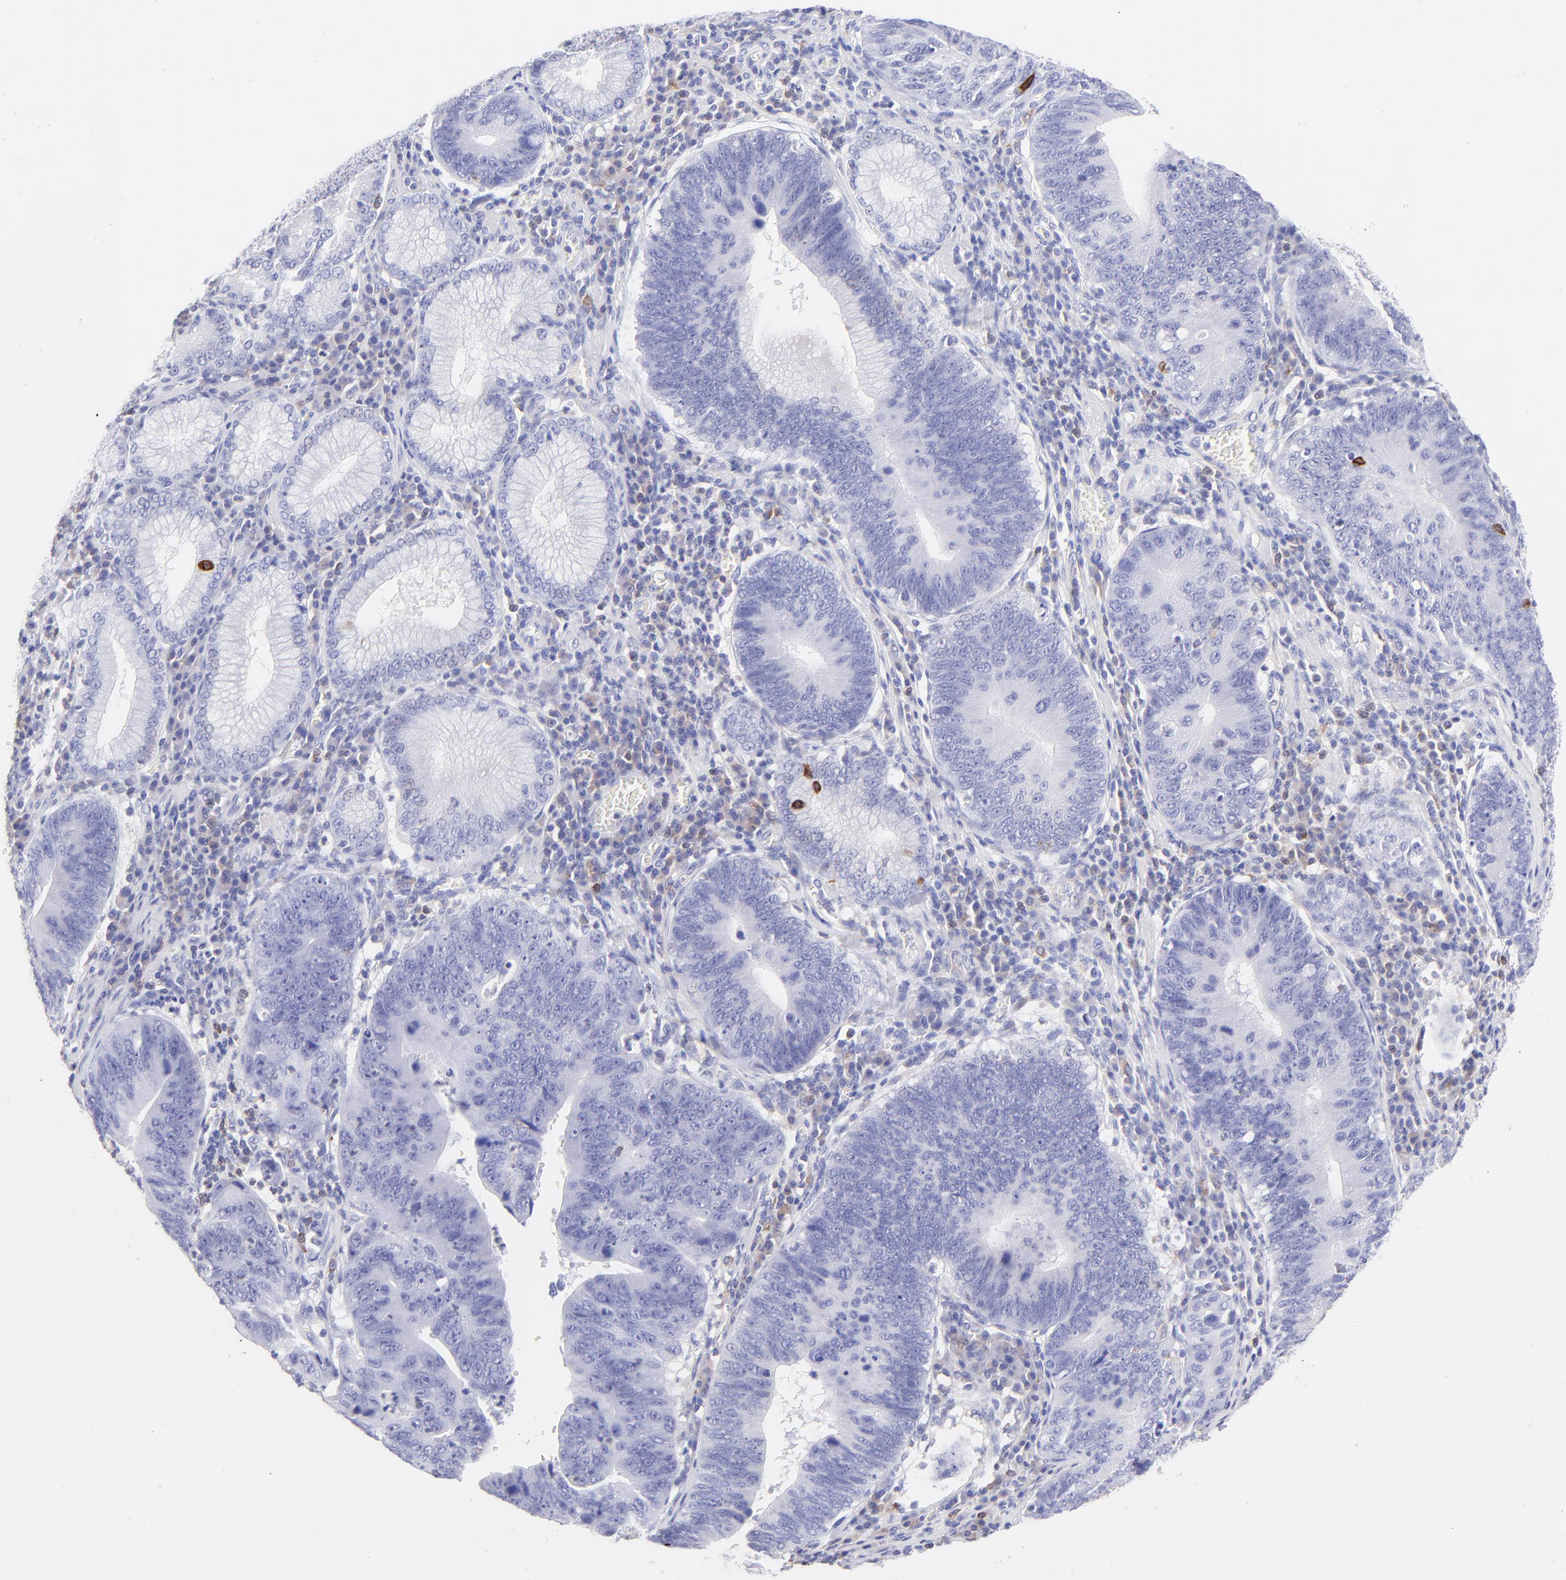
{"staining": {"intensity": "negative", "quantity": "none", "location": "none"}, "tissue": "stomach cancer", "cell_type": "Tumor cells", "image_type": "cancer", "snomed": [{"axis": "morphology", "description": "Adenocarcinoma, NOS"}, {"axis": "topography", "description": "Stomach"}], "caption": "This image is of stomach adenocarcinoma stained with immunohistochemistry (IHC) to label a protein in brown with the nuclei are counter-stained blue. There is no positivity in tumor cells. Nuclei are stained in blue.", "gene": "IRAG2", "patient": {"sex": "male", "age": 59}}